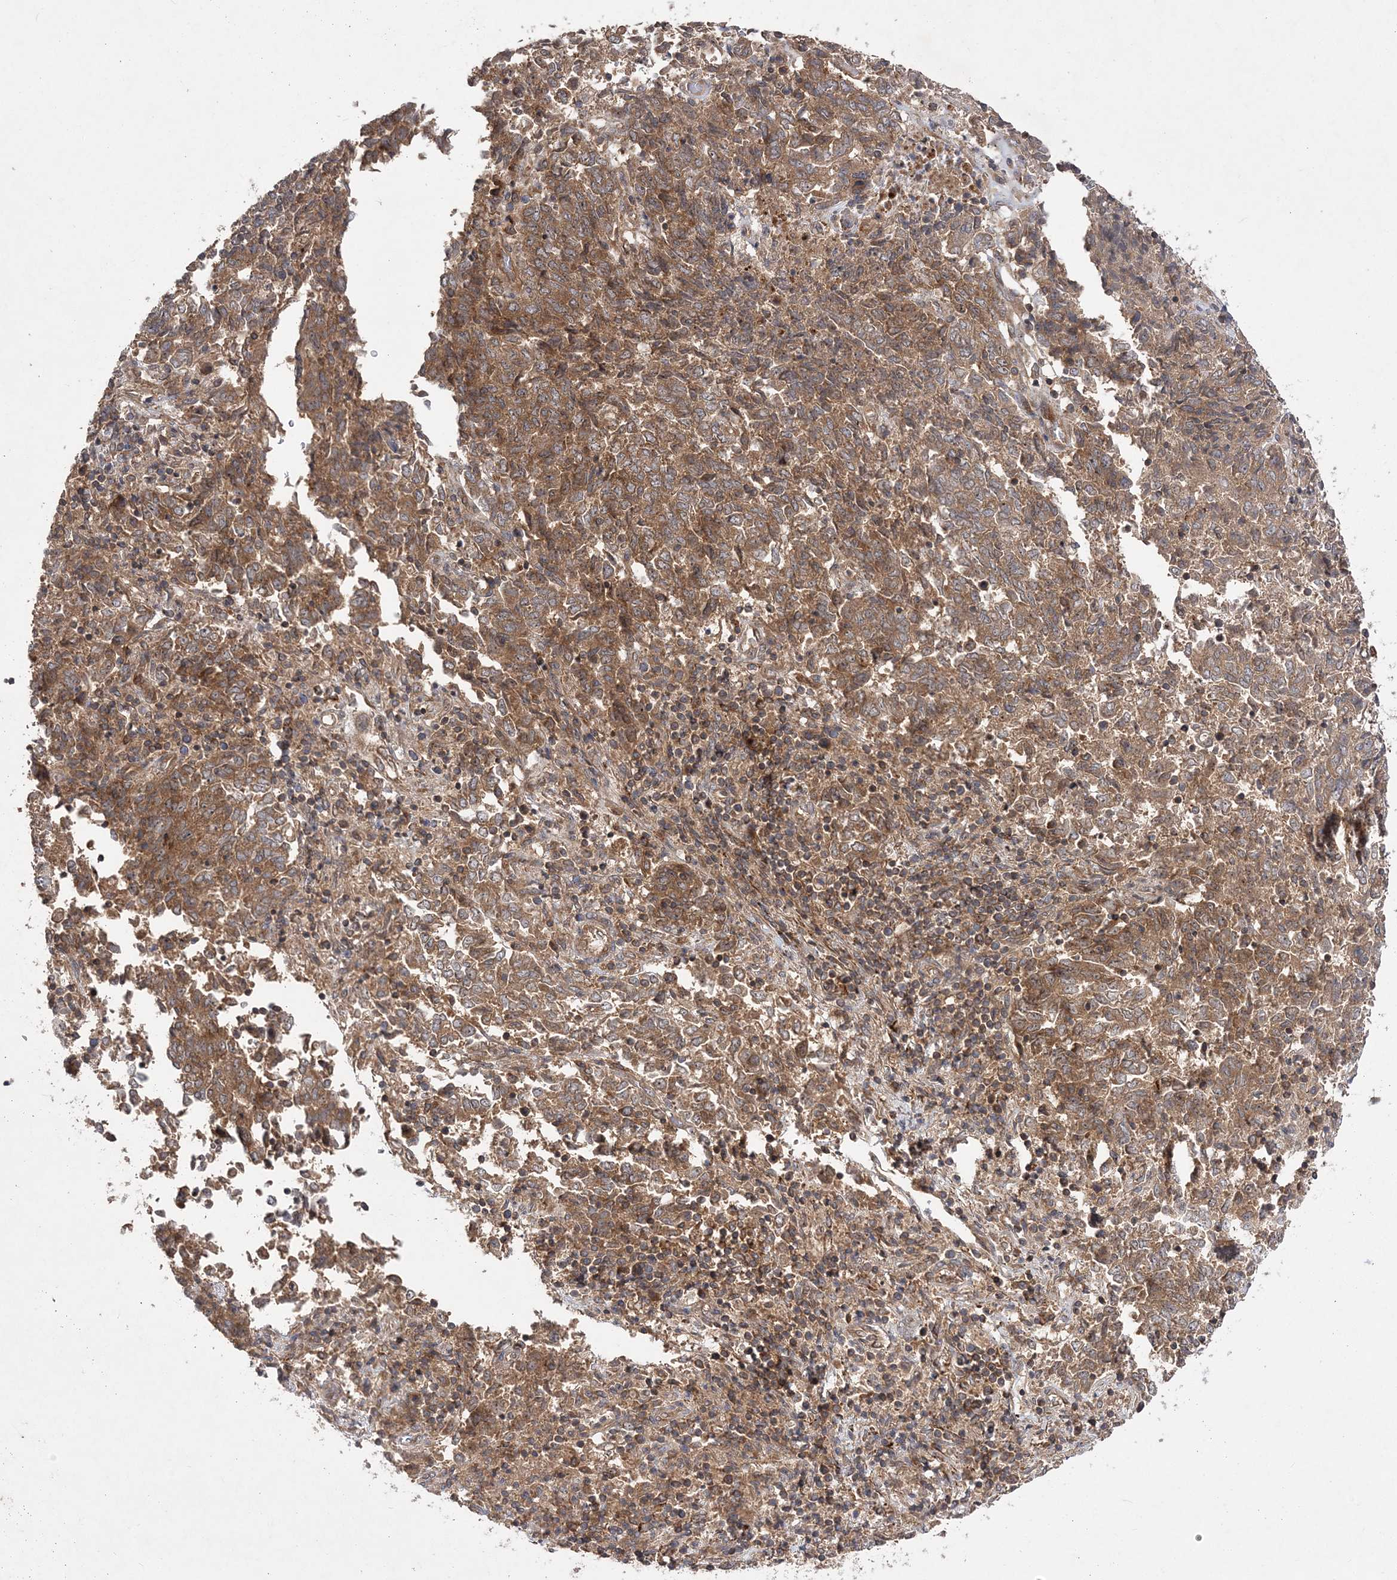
{"staining": {"intensity": "moderate", "quantity": ">75%", "location": "cytoplasmic/membranous"}, "tissue": "endometrial cancer", "cell_type": "Tumor cells", "image_type": "cancer", "snomed": [{"axis": "morphology", "description": "Adenocarcinoma, NOS"}, {"axis": "topography", "description": "Endometrium"}], "caption": "Protein expression analysis of human endometrial adenocarcinoma reveals moderate cytoplasmic/membranous staining in approximately >75% of tumor cells. (DAB (3,3'-diaminobenzidine) = brown stain, brightfield microscopy at high magnification).", "gene": "TMEM9B", "patient": {"sex": "female", "age": 80}}